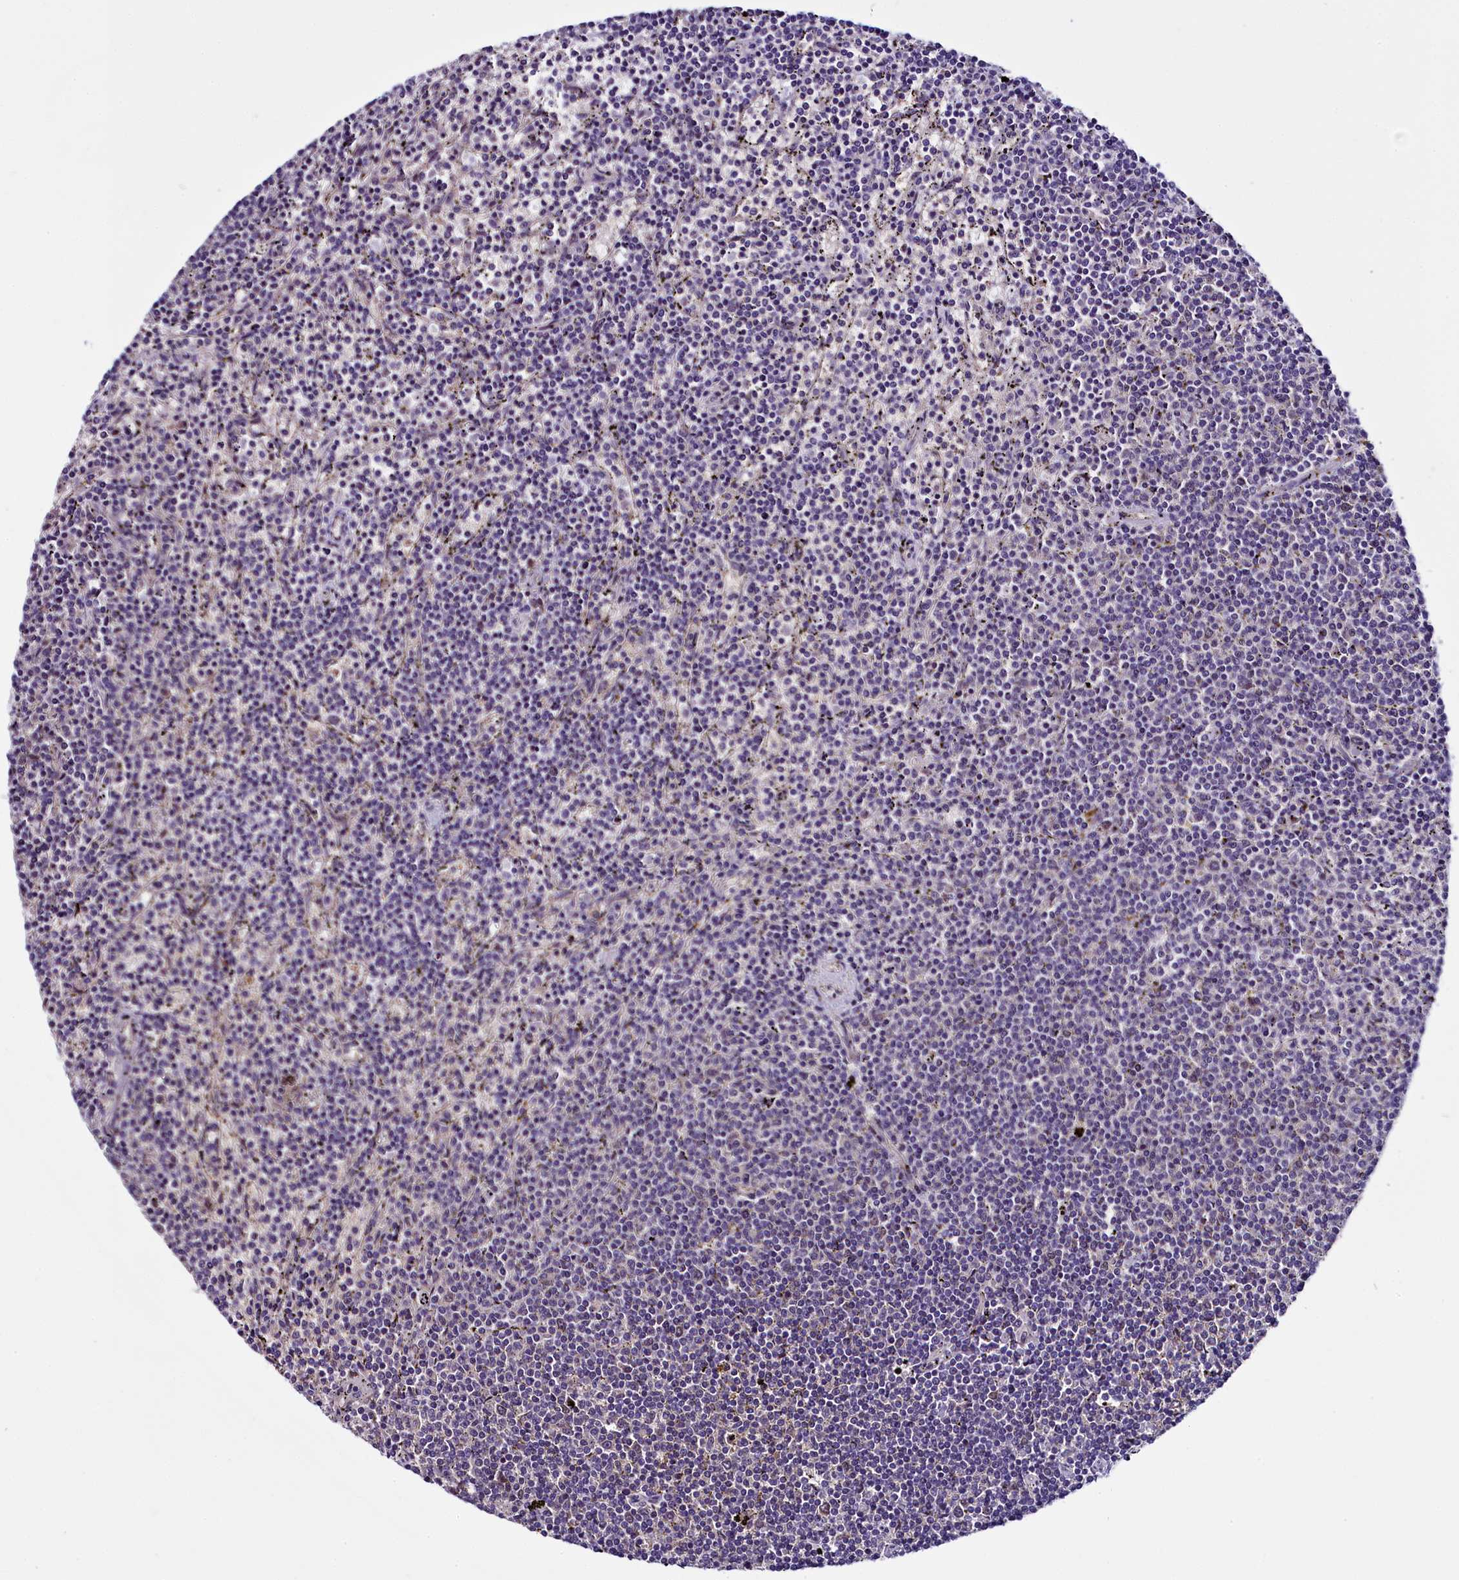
{"staining": {"intensity": "negative", "quantity": "none", "location": "none"}, "tissue": "lymphoma", "cell_type": "Tumor cells", "image_type": "cancer", "snomed": [{"axis": "morphology", "description": "Malignant lymphoma, non-Hodgkin's type, Low grade"}, {"axis": "topography", "description": "Spleen"}], "caption": "DAB (3,3'-diaminobenzidine) immunohistochemical staining of human low-grade malignant lymphoma, non-Hodgkin's type demonstrates no significant expression in tumor cells. Brightfield microscopy of immunohistochemistry (IHC) stained with DAB (3,3'-diaminobenzidine) (brown) and hematoxylin (blue), captured at high magnification.", "gene": "C9orf40", "patient": {"sex": "female", "age": 50}}